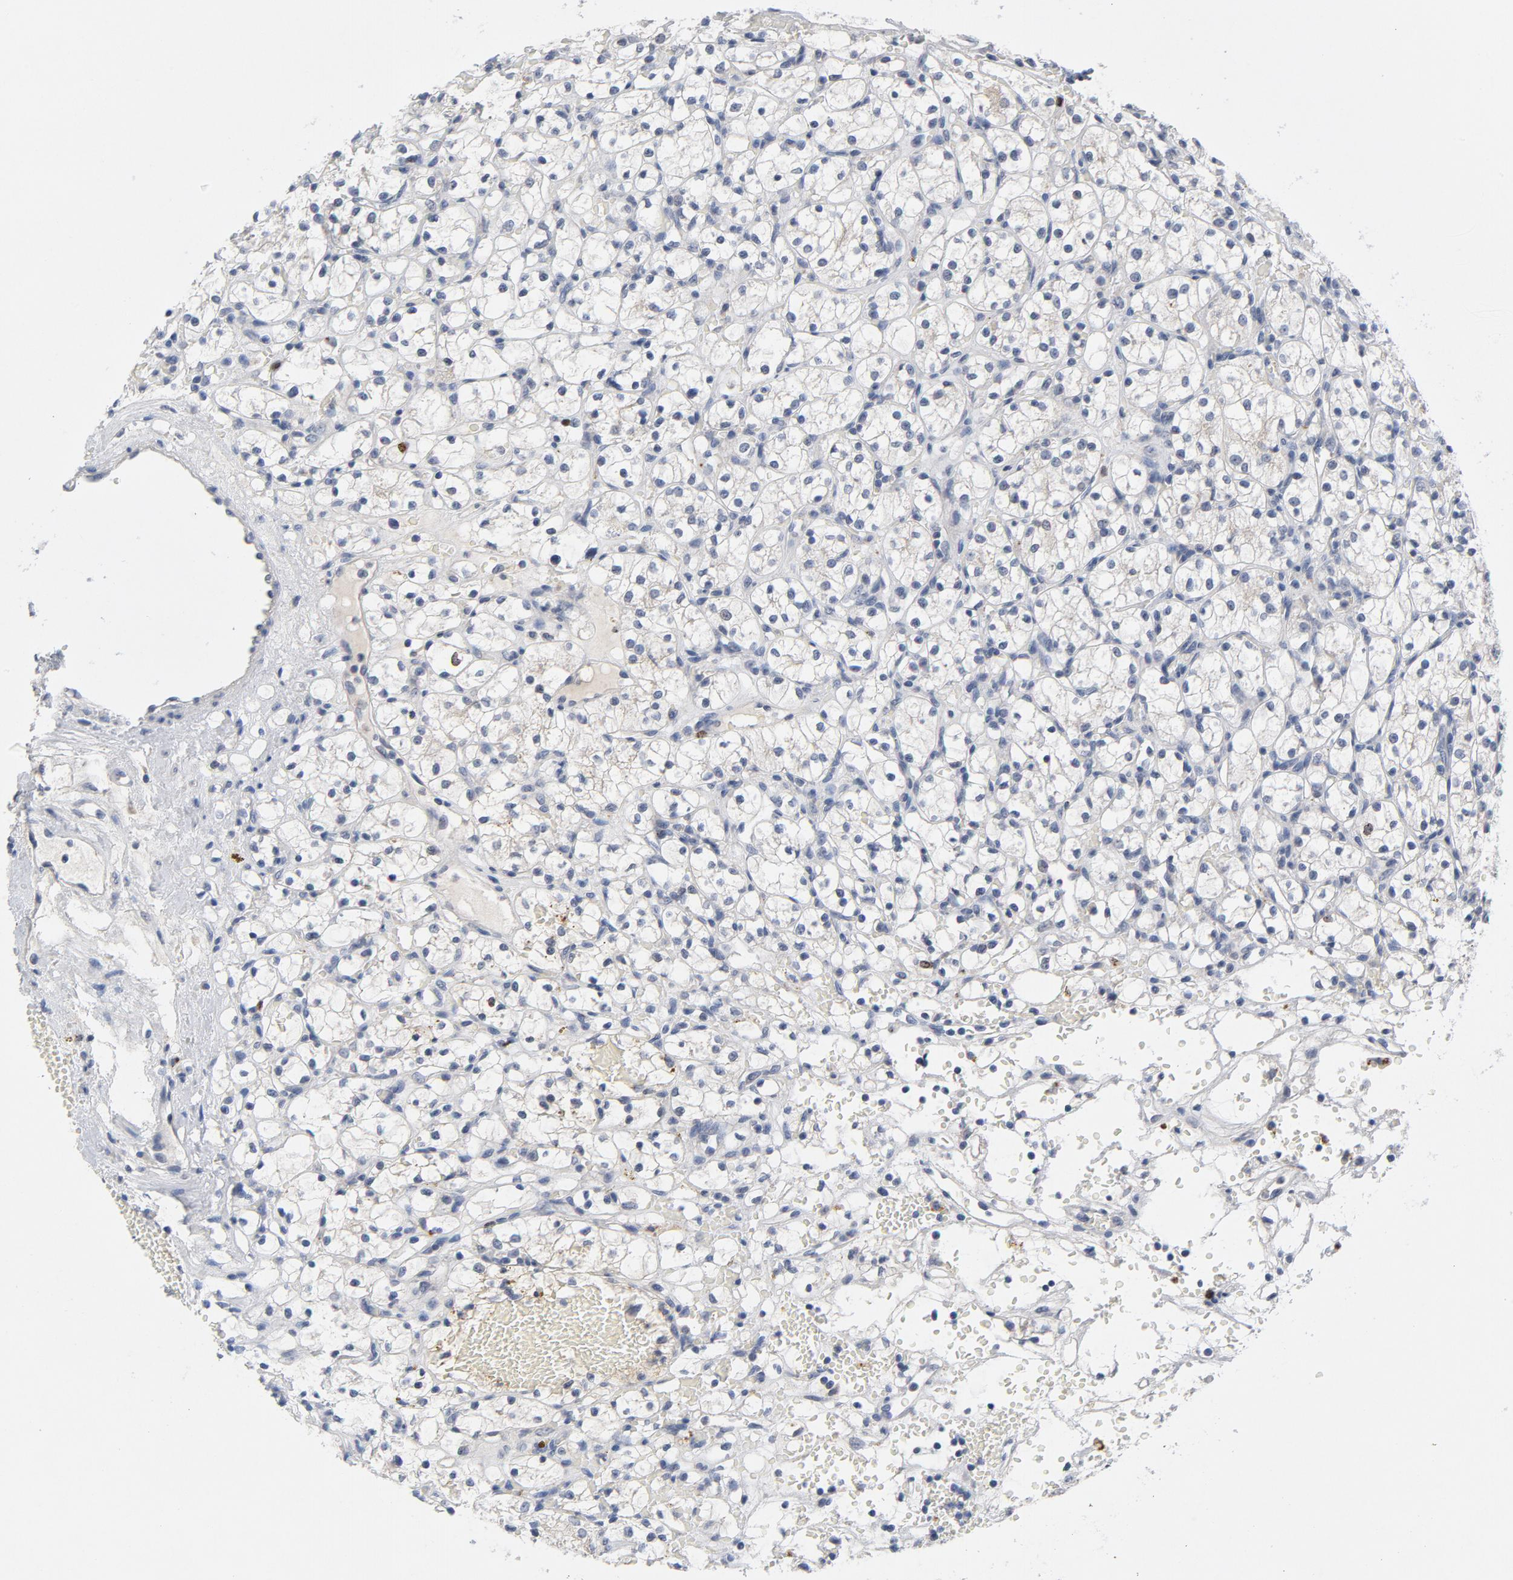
{"staining": {"intensity": "moderate", "quantity": "<25%", "location": "nuclear"}, "tissue": "renal cancer", "cell_type": "Tumor cells", "image_type": "cancer", "snomed": [{"axis": "morphology", "description": "Adenocarcinoma, NOS"}, {"axis": "topography", "description": "Kidney"}], "caption": "Adenocarcinoma (renal) stained for a protein (brown) shows moderate nuclear positive positivity in about <25% of tumor cells.", "gene": "BIRC5", "patient": {"sex": "female", "age": 60}}